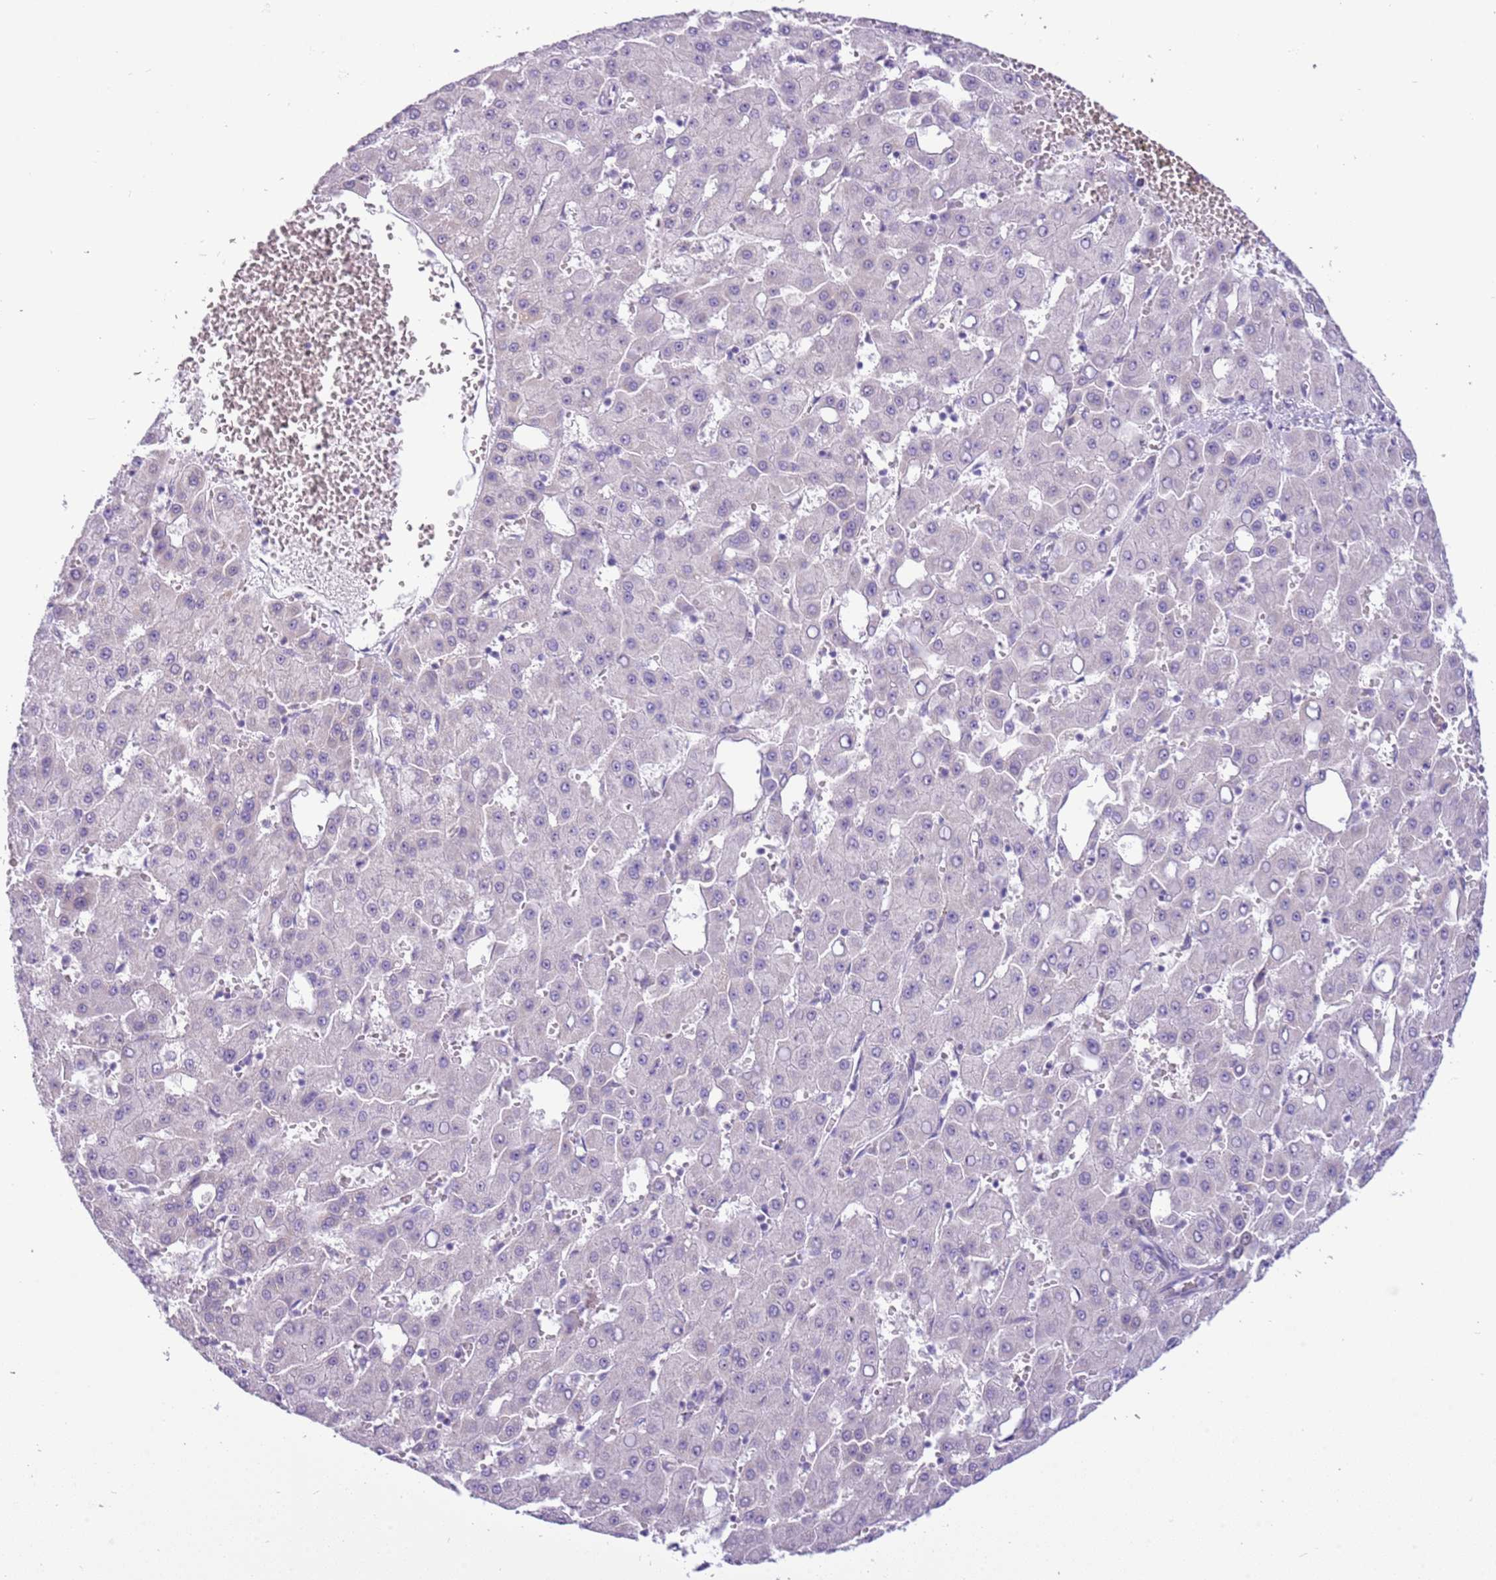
{"staining": {"intensity": "negative", "quantity": "none", "location": "none"}, "tissue": "liver cancer", "cell_type": "Tumor cells", "image_type": "cancer", "snomed": [{"axis": "morphology", "description": "Carcinoma, Hepatocellular, NOS"}, {"axis": "topography", "description": "Liver"}], "caption": "IHC of liver cancer demonstrates no staining in tumor cells.", "gene": "FAM120C", "patient": {"sex": "male", "age": 47}}